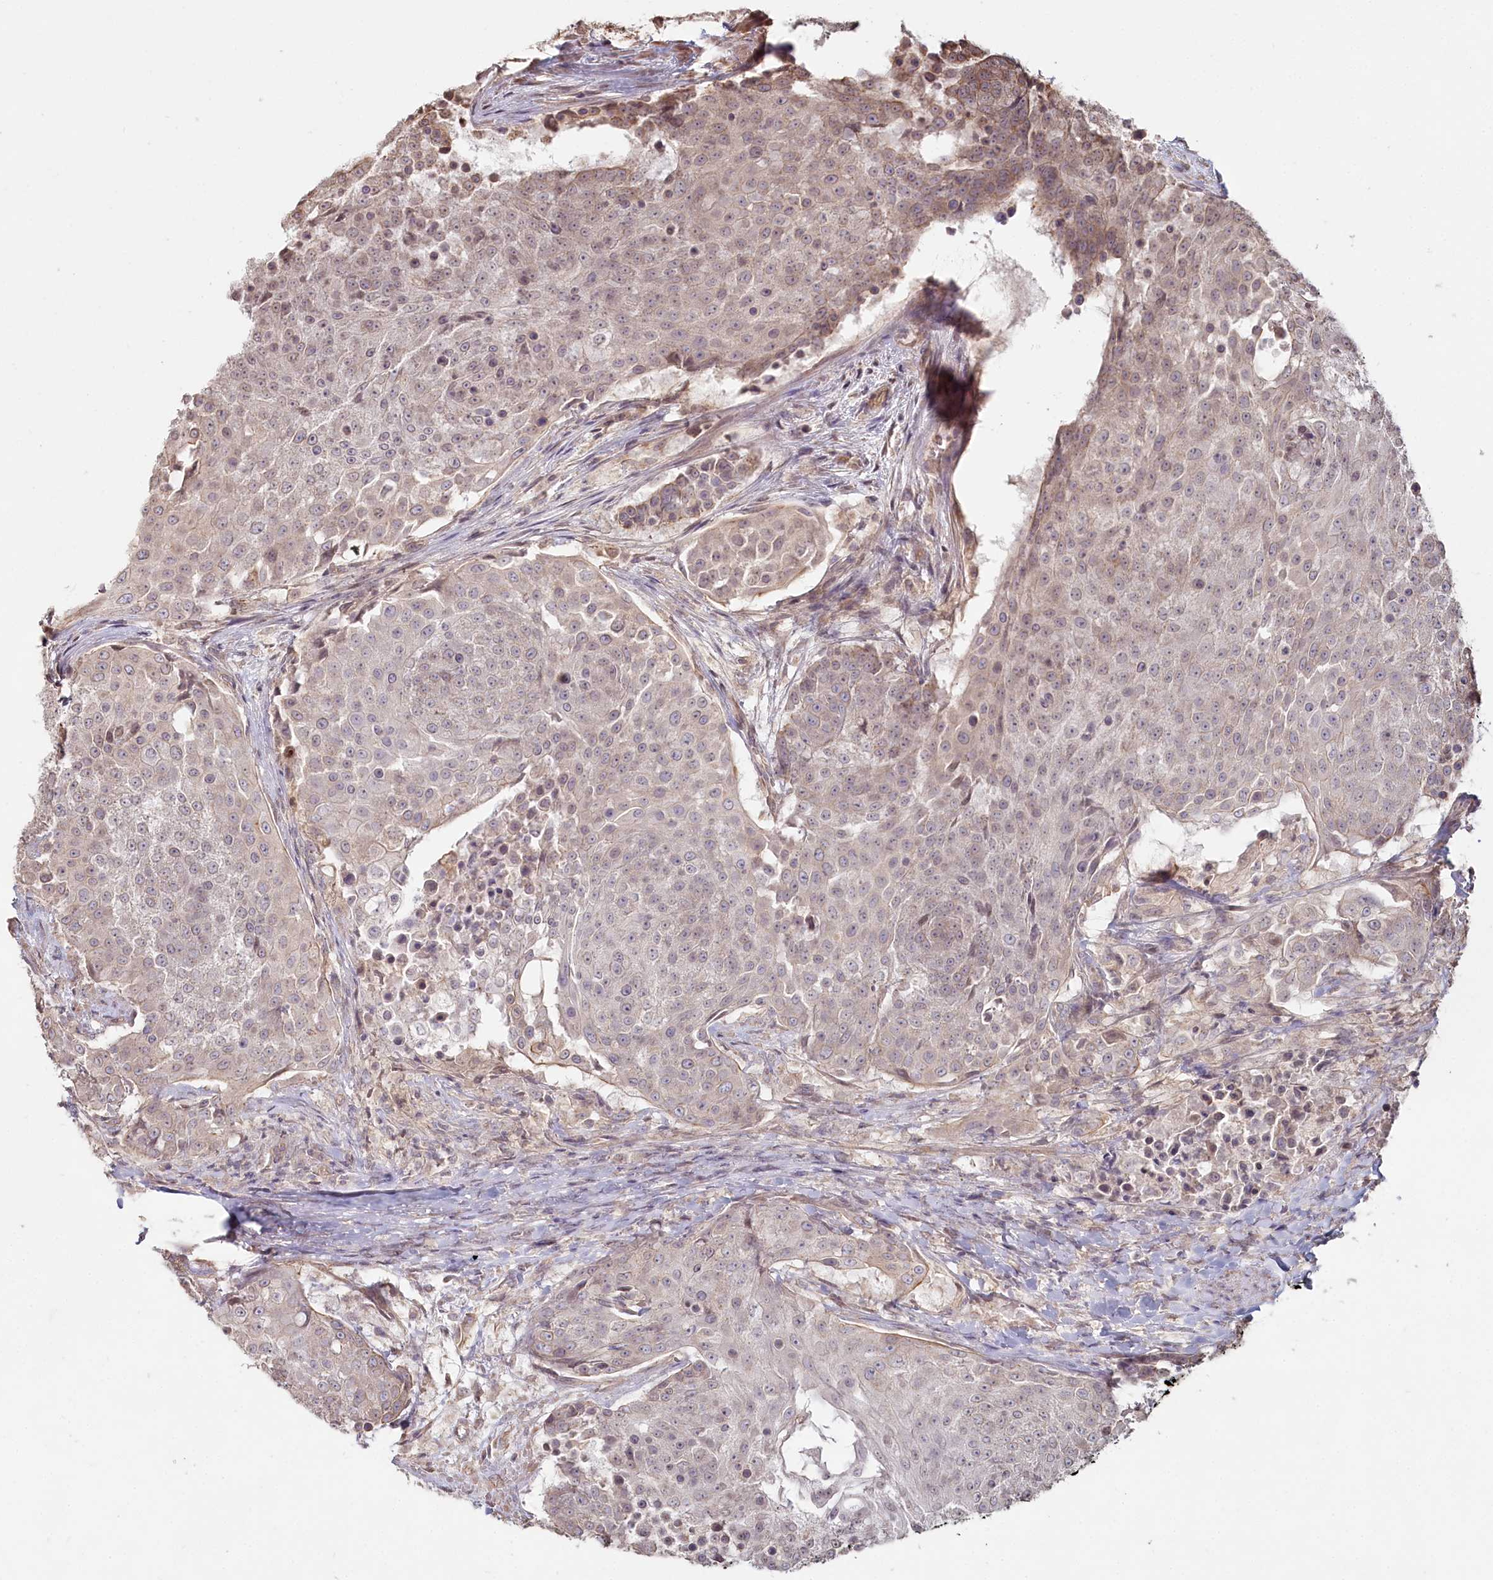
{"staining": {"intensity": "weak", "quantity": "<25%", "location": "cytoplasmic/membranous"}, "tissue": "urothelial cancer", "cell_type": "Tumor cells", "image_type": "cancer", "snomed": [{"axis": "morphology", "description": "Urothelial carcinoma, High grade"}, {"axis": "topography", "description": "Urinary bladder"}], "caption": "This is an immunohistochemistry (IHC) micrograph of human urothelial cancer. There is no positivity in tumor cells.", "gene": "TCHP", "patient": {"sex": "female", "age": 63}}